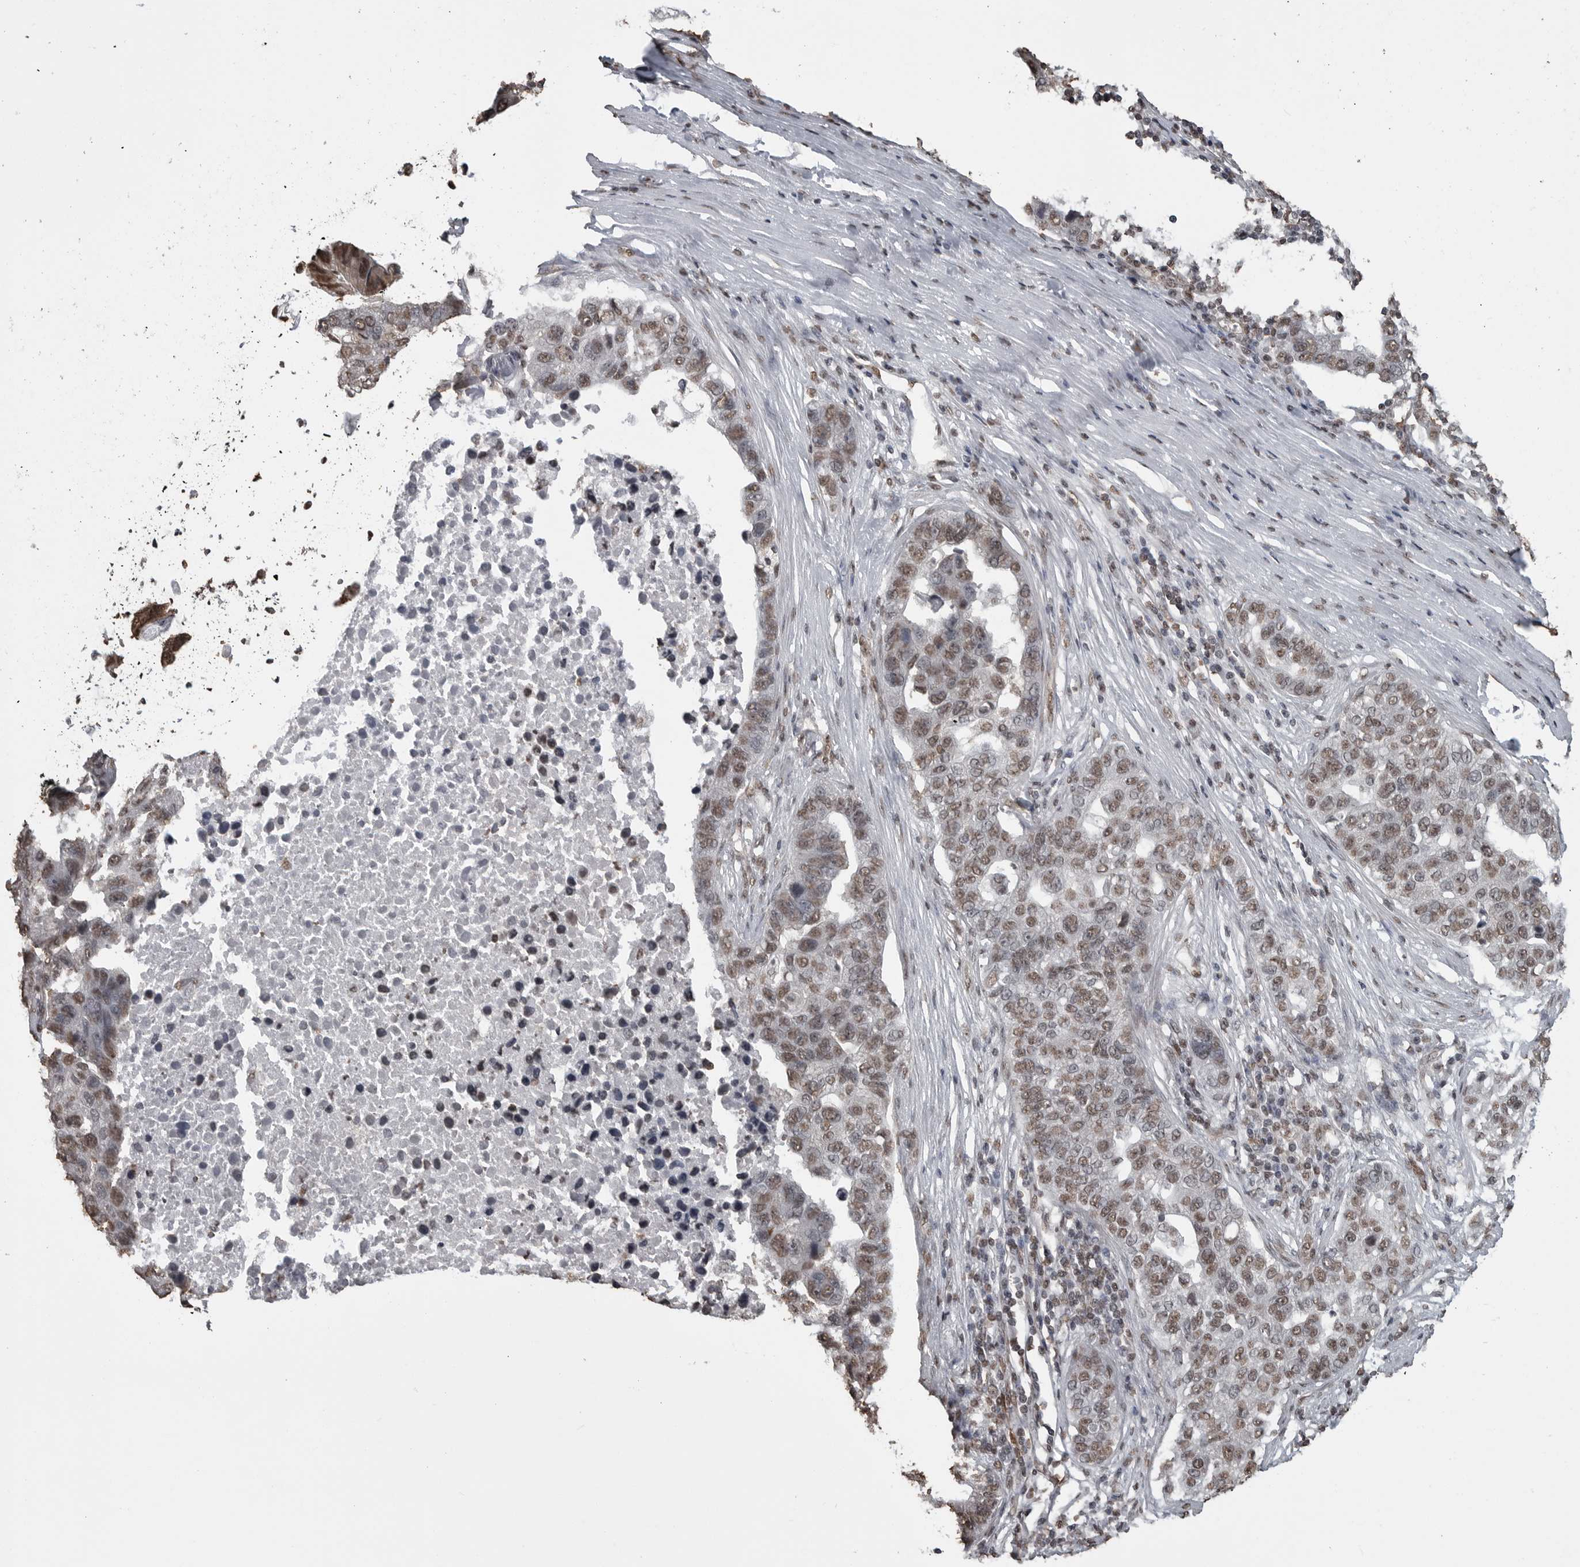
{"staining": {"intensity": "weak", "quantity": ">75%", "location": "nuclear"}, "tissue": "pancreatic cancer", "cell_type": "Tumor cells", "image_type": "cancer", "snomed": [{"axis": "morphology", "description": "Adenocarcinoma, NOS"}, {"axis": "topography", "description": "Pancreas"}], "caption": "Tumor cells demonstrate low levels of weak nuclear expression in about >75% of cells in human pancreatic adenocarcinoma.", "gene": "SMAD2", "patient": {"sex": "female", "age": 61}}